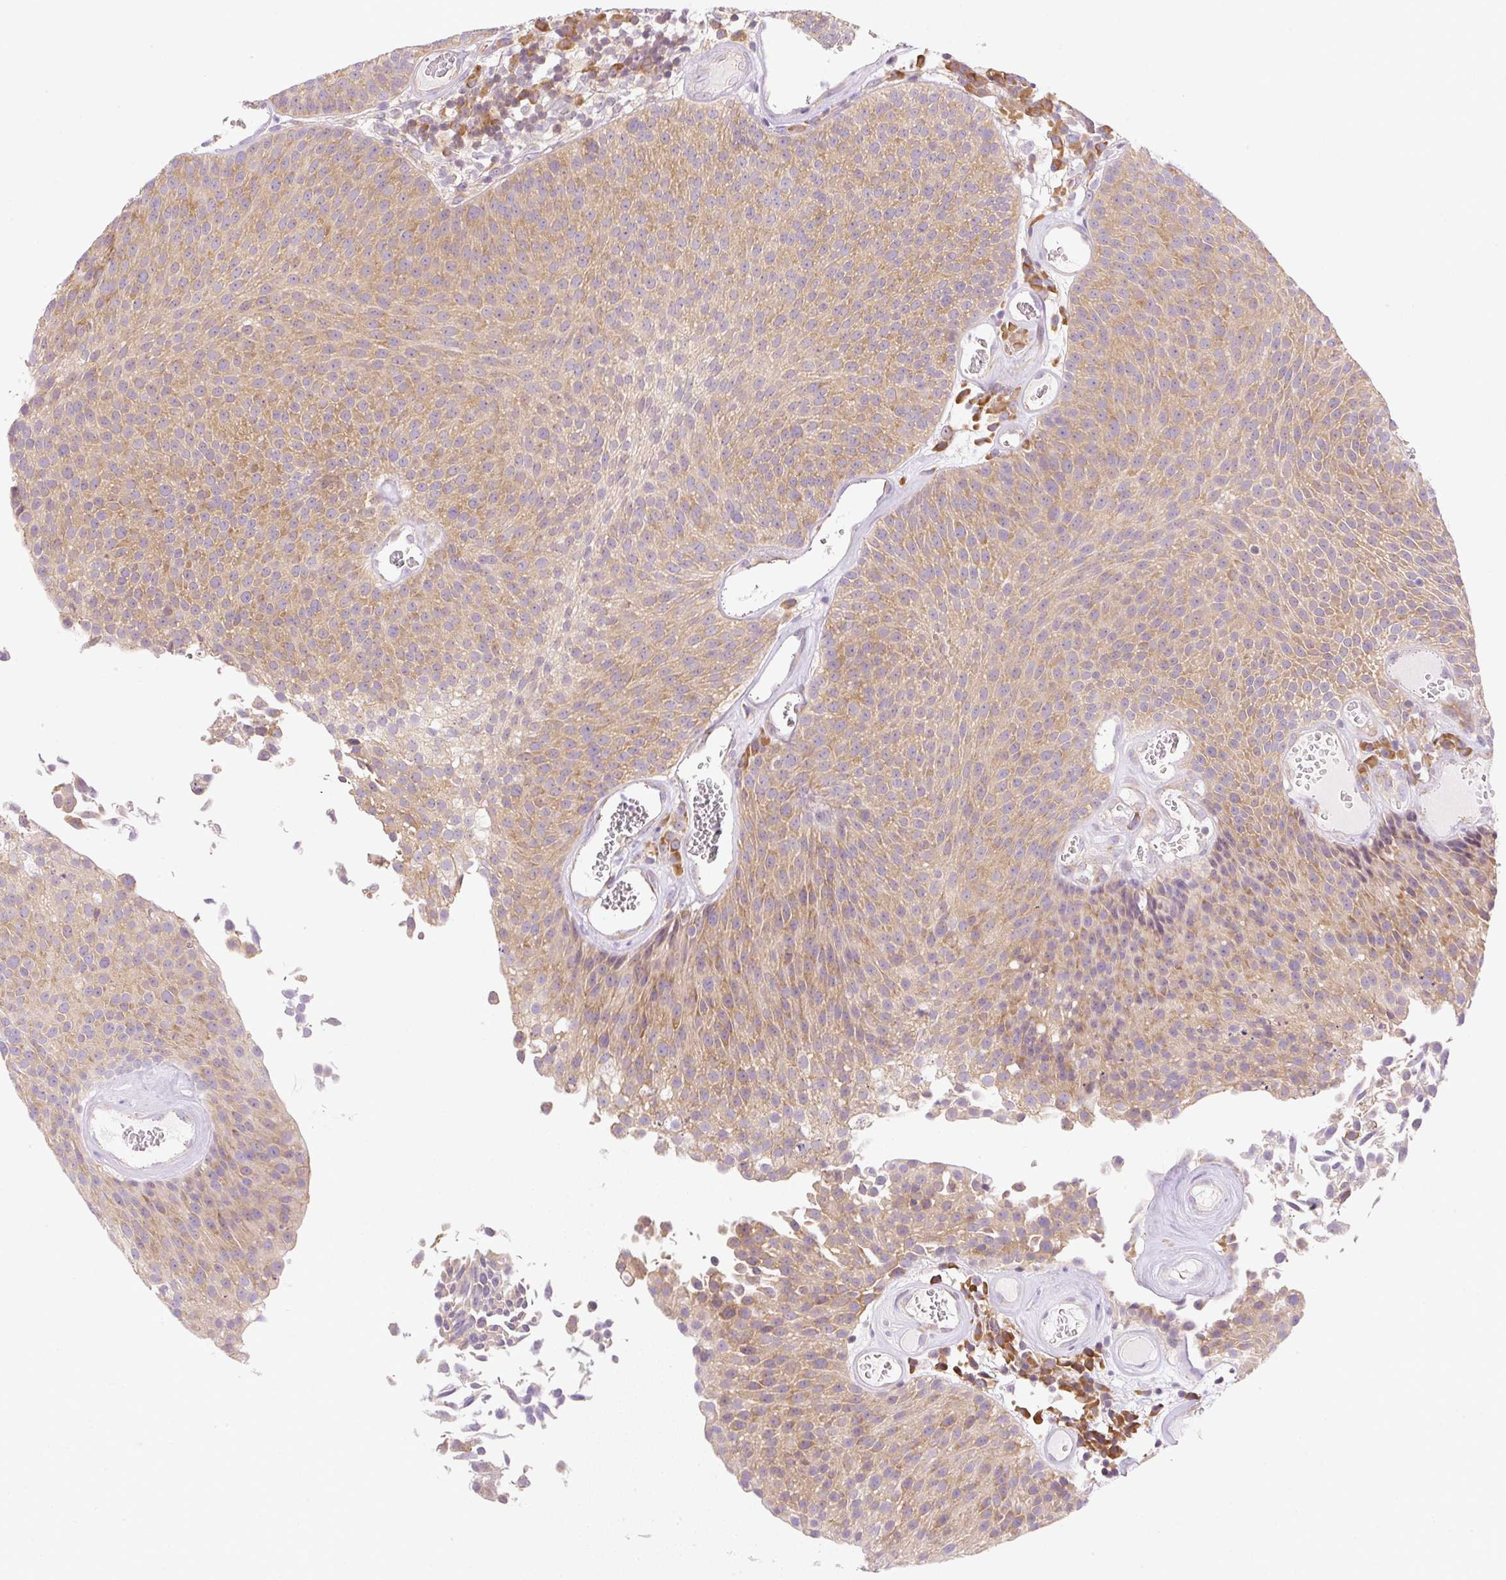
{"staining": {"intensity": "moderate", "quantity": ">75%", "location": "cytoplasmic/membranous"}, "tissue": "urothelial cancer", "cell_type": "Tumor cells", "image_type": "cancer", "snomed": [{"axis": "morphology", "description": "Urothelial carcinoma, Low grade"}, {"axis": "topography", "description": "Urinary bladder"}], "caption": "Immunohistochemical staining of urothelial cancer reveals medium levels of moderate cytoplasmic/membranous positivity in about >75% of tumor cells.", "gene": "RPL18A", "patient": {"sex": "female", "age": 79}}